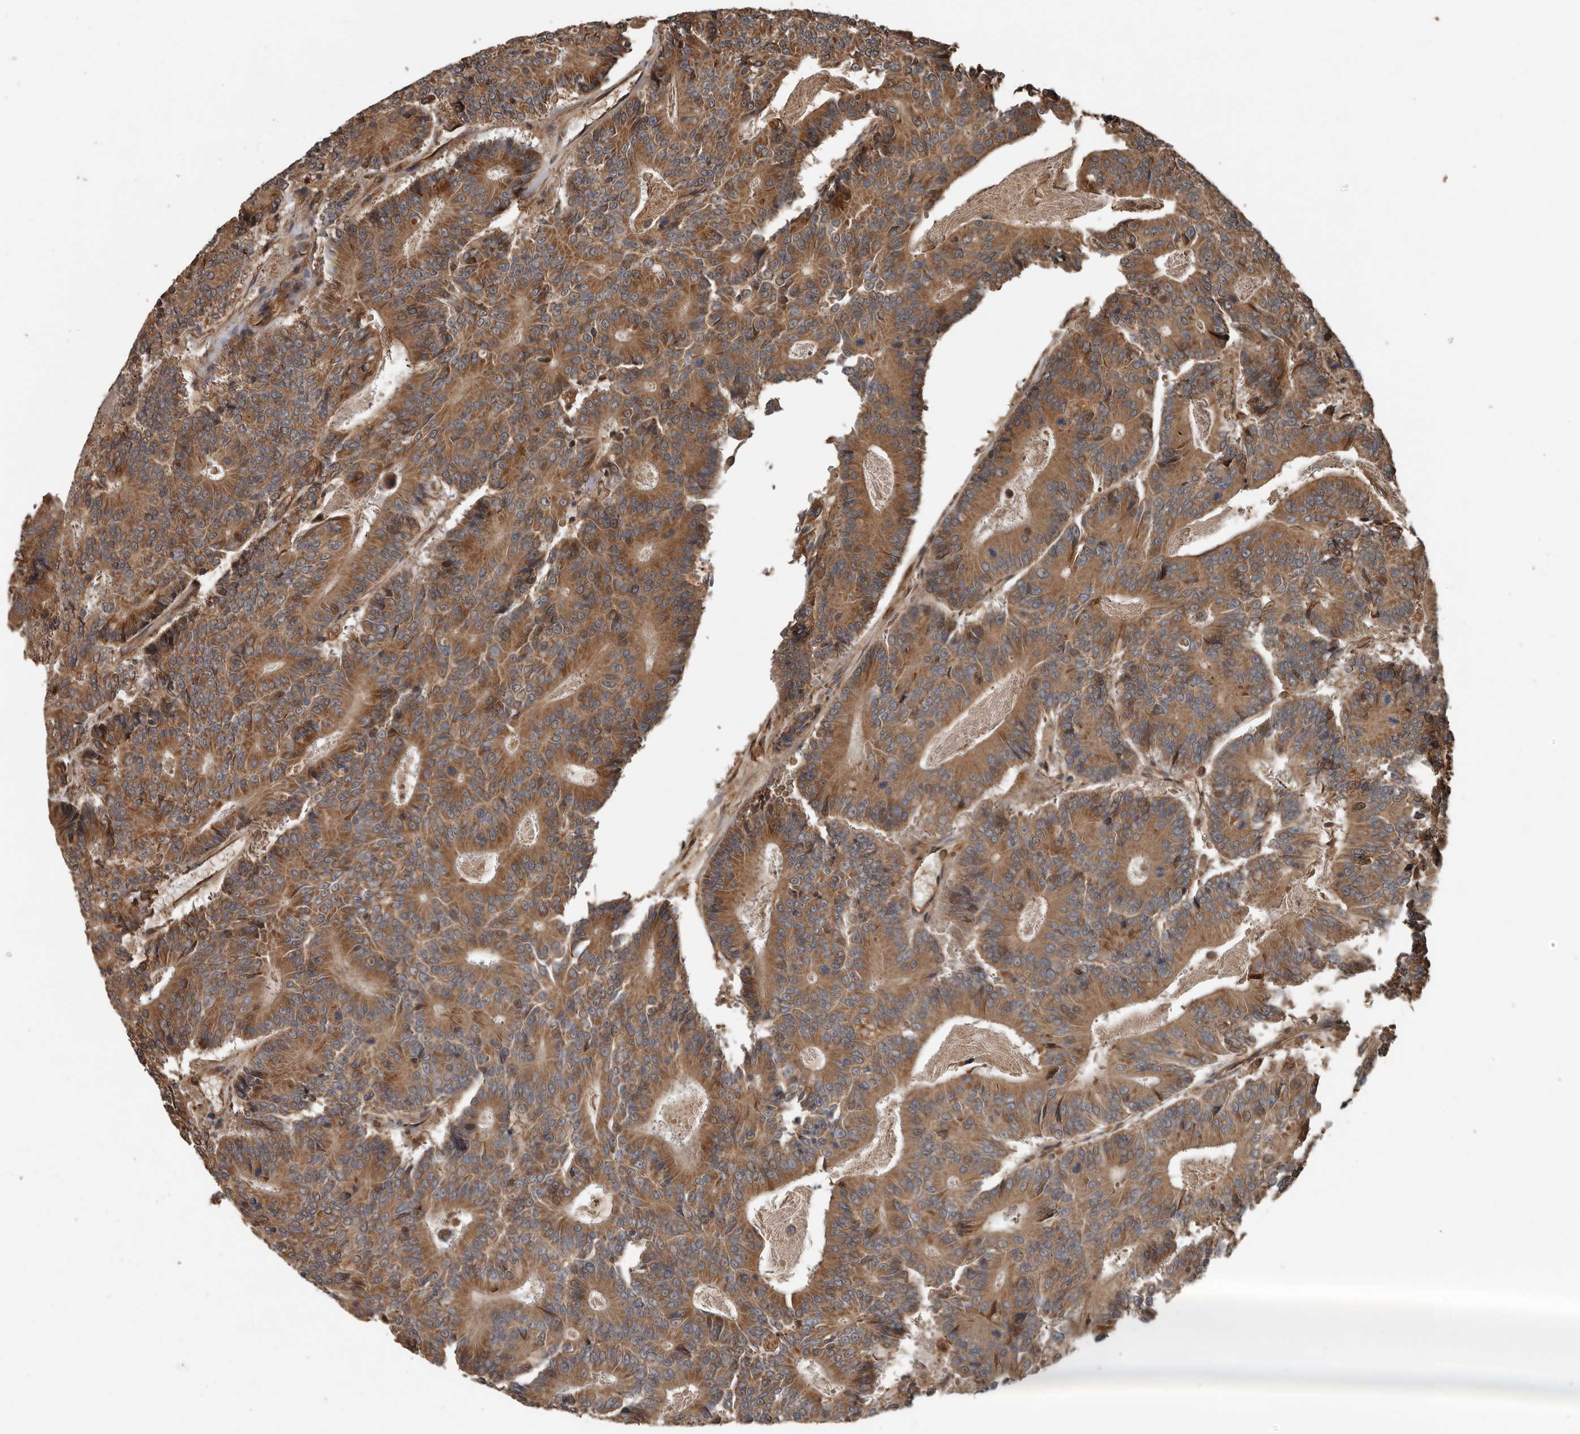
{"staining": {"intensity": "moderate", "quantity": ">75%", "location": "cytoplasmic/membranous"}, "tissue": "colorectal cancer", "cell_type": "Tumor cells", "image_type": "cancer", "snomed": [{"axis": "morphology", "description": "Adenocarcinoma, NOS"}, {"axis": "topography", "description": "Colon"}], "caption": "Protein staining shows moderate cytoplasmic/membranous positivity in approximately >75% of tumor cells in colorectal cancer (adenocarcinoma). (DAB = brown stain, brightfield microscopy at high magnification).", "gene": "YOD1", "patient": {"sex": "male", "age": 83}}